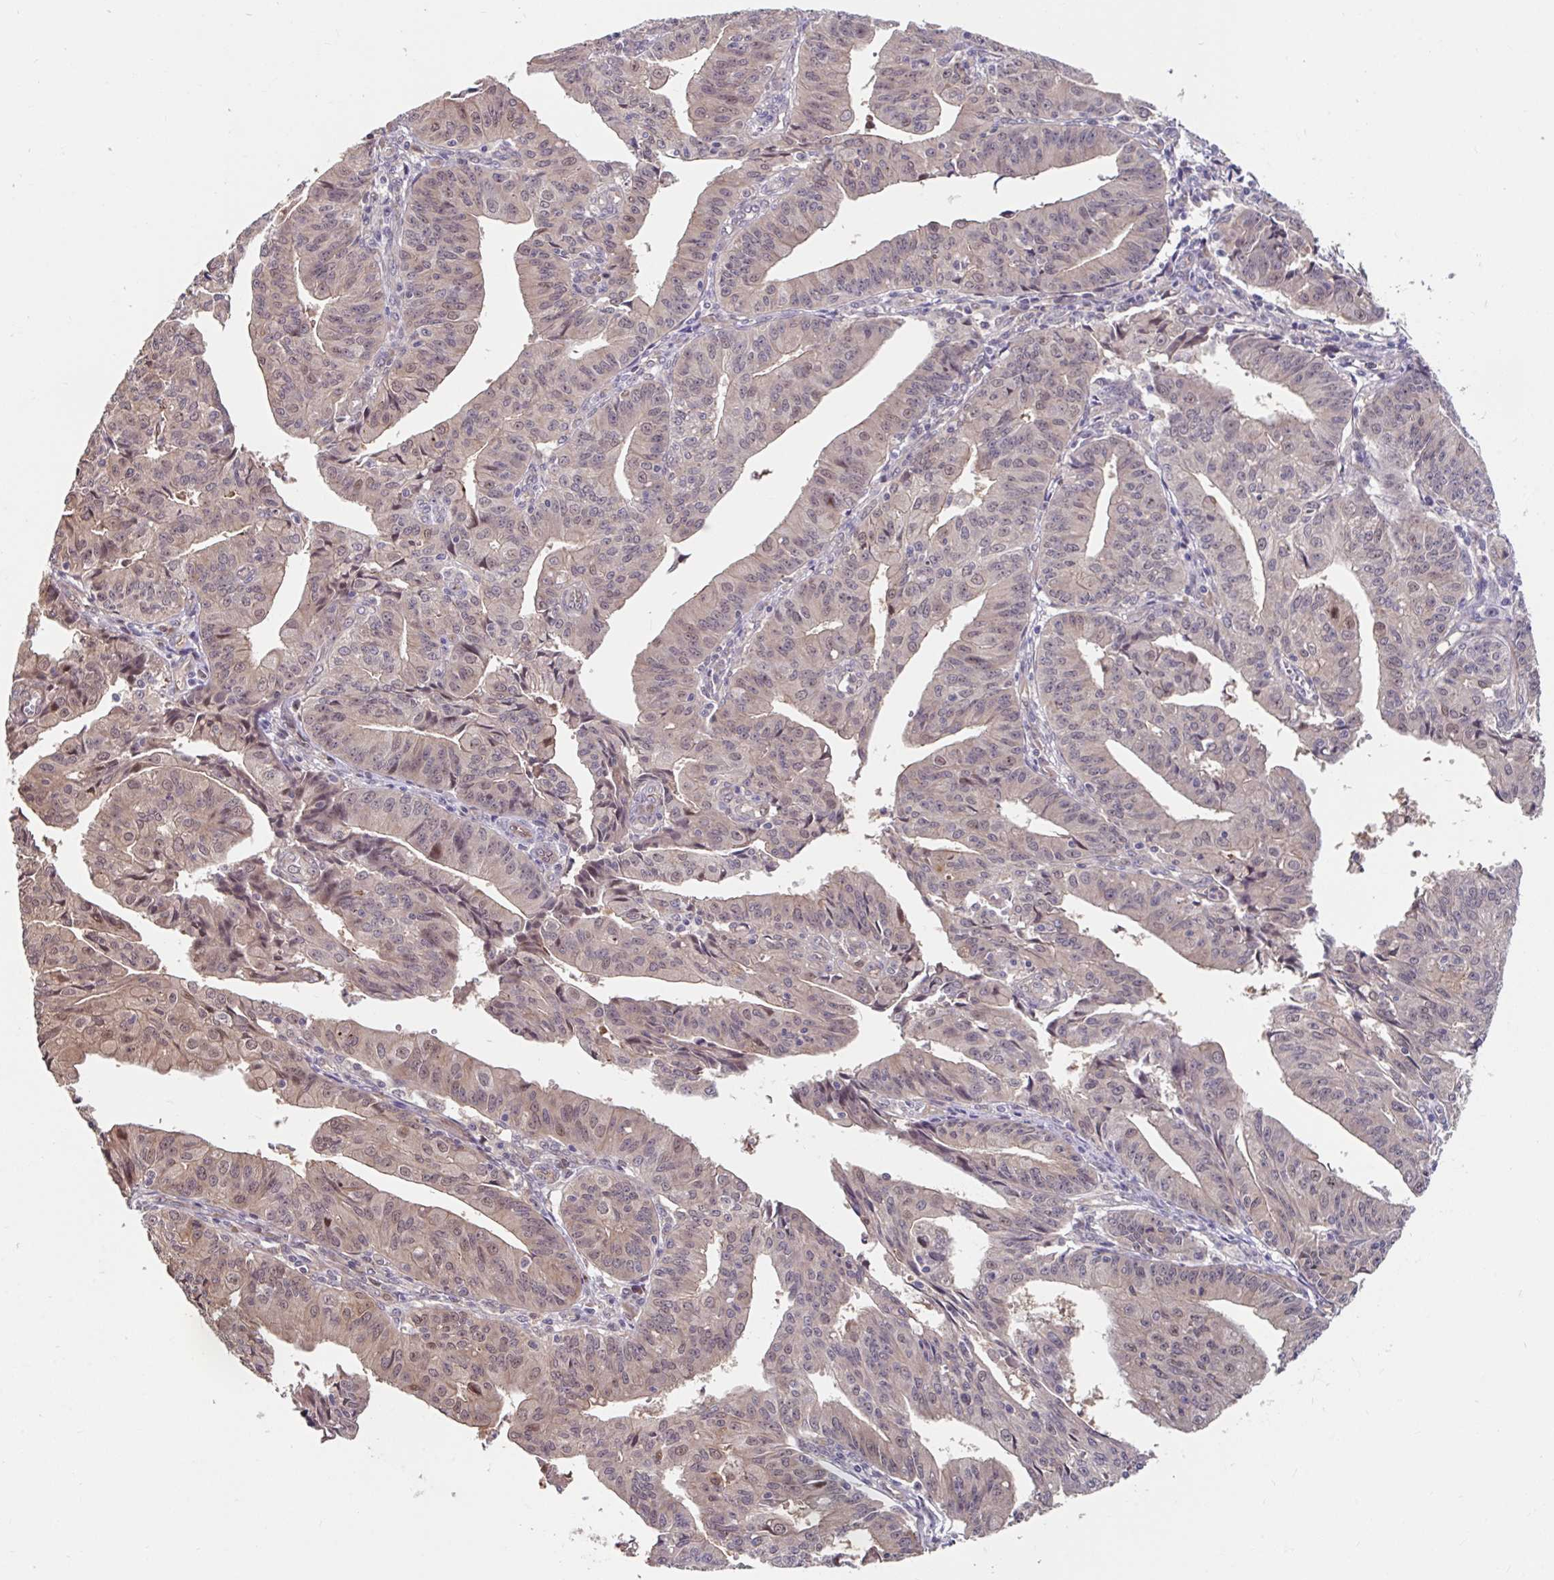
{"staining": {"intensity": "weak", "quantity": "25%-75%", "location": "cytoplasmic/membranous,nuclear"}, "tissue": "endometrial cancer", "cell_type": "Tumor cells", "image_type": "cancer", "snomed": [{"axis": "morphology", "description": "Adenocarcinoma, NOS"}, {"axis": "topography", "description": "Endometrium"}], "caption": "DAB (3,3'-diaminobenzidine) immunohistochemical staining of human endometrial cancer displays weak cytoplasmic/membranous and nuclear protein staining in about 25%-75% of tumor cells.", "gene": "STYXL1", "patient": {"sex": "female", "age": 56}}